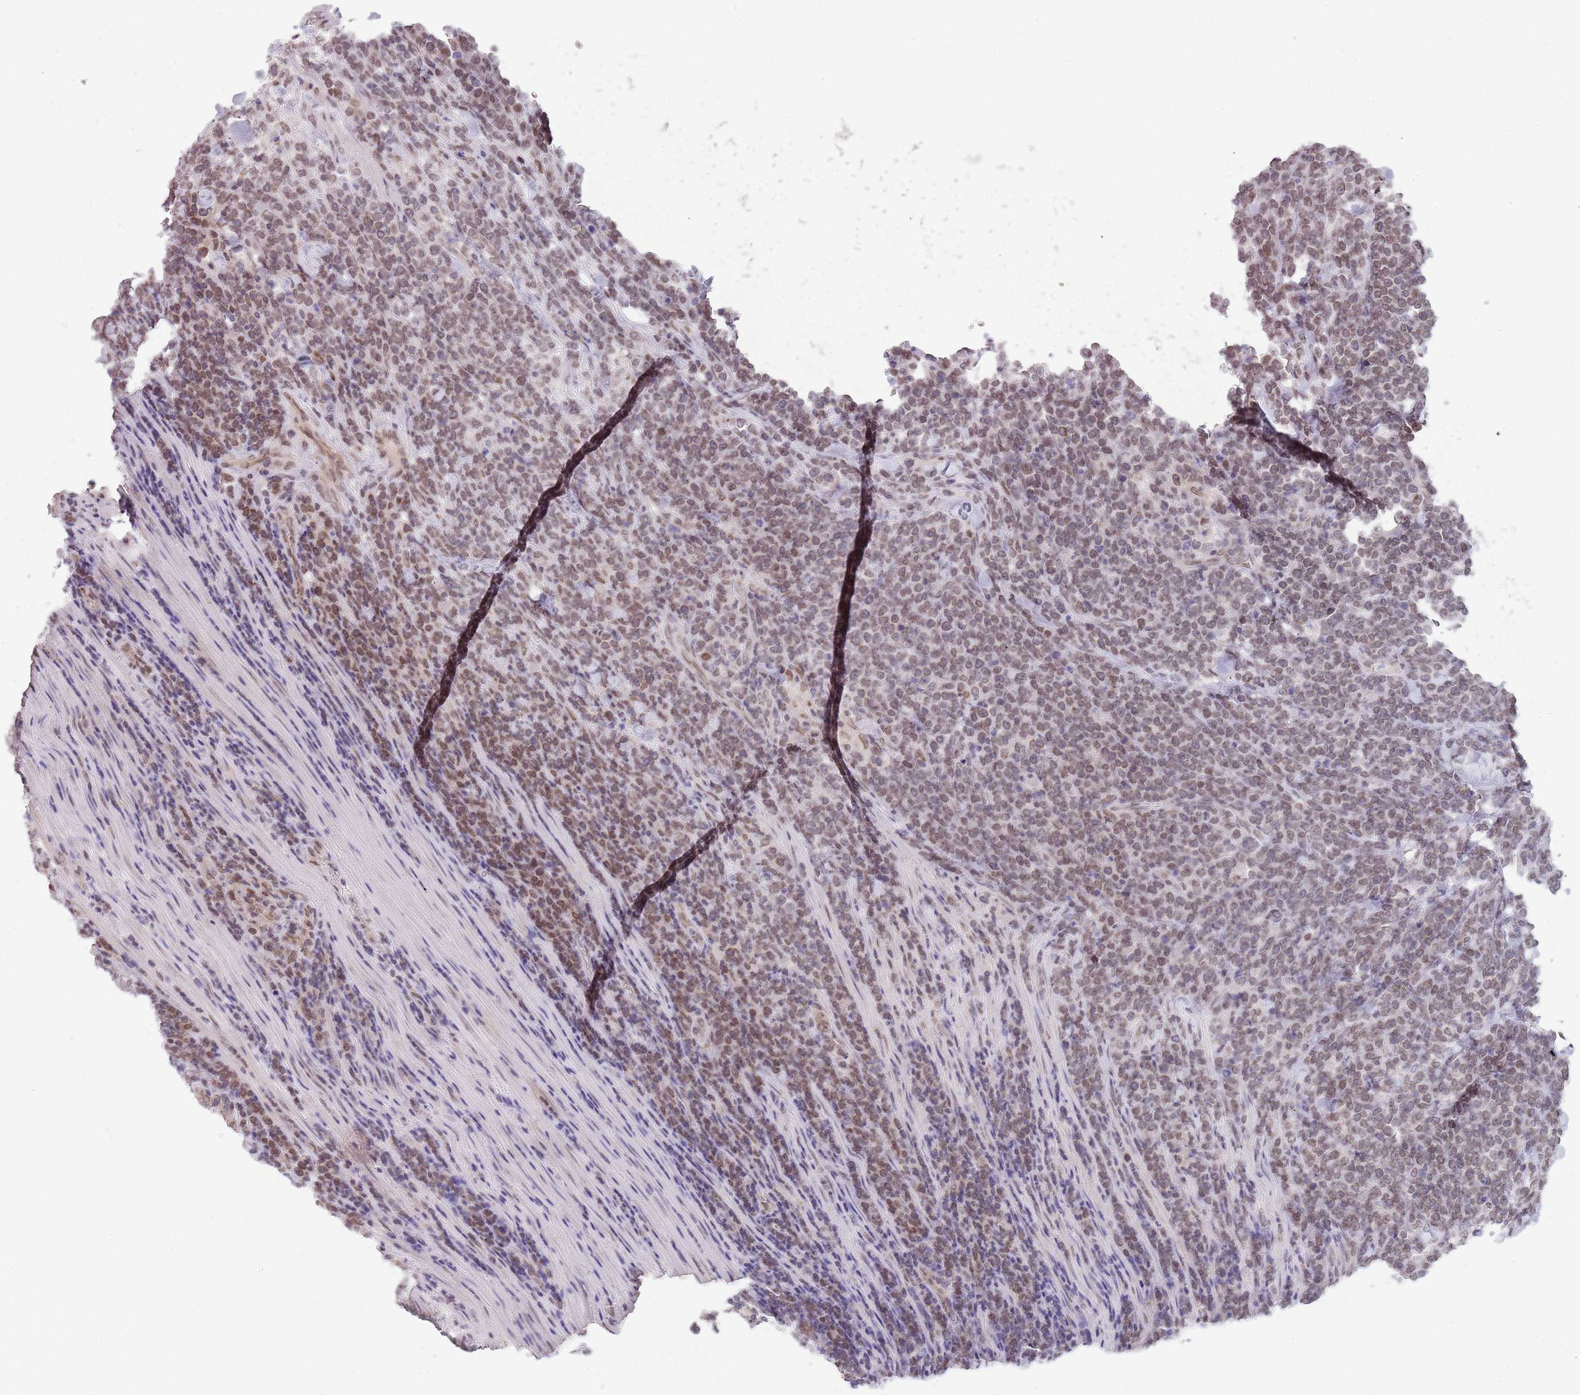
{"staining": {"intensity": "weak", "quantity": ">75%", "location": "nuclear"}, "tissue": "lymphoma", "cell_type": "Tumor cells", "image_type": "cancer", "snomed": [{"axis": "morphology", "description": "Malignant lymphoma, non-Hodgkin's type, High grade"}, {"axis": "topography", "description": "Small intestine"}], "caption": "DAB (3,3'-diaminobenzidine) immunohistochemical staining of high-grade malignant lymphoma, non-Hodgkin's type reveals weak nuclear protein expression in about >75% of tumor cells.", "gene": "KLHDC2", "patient": {"sex": "male", "age": 8}}